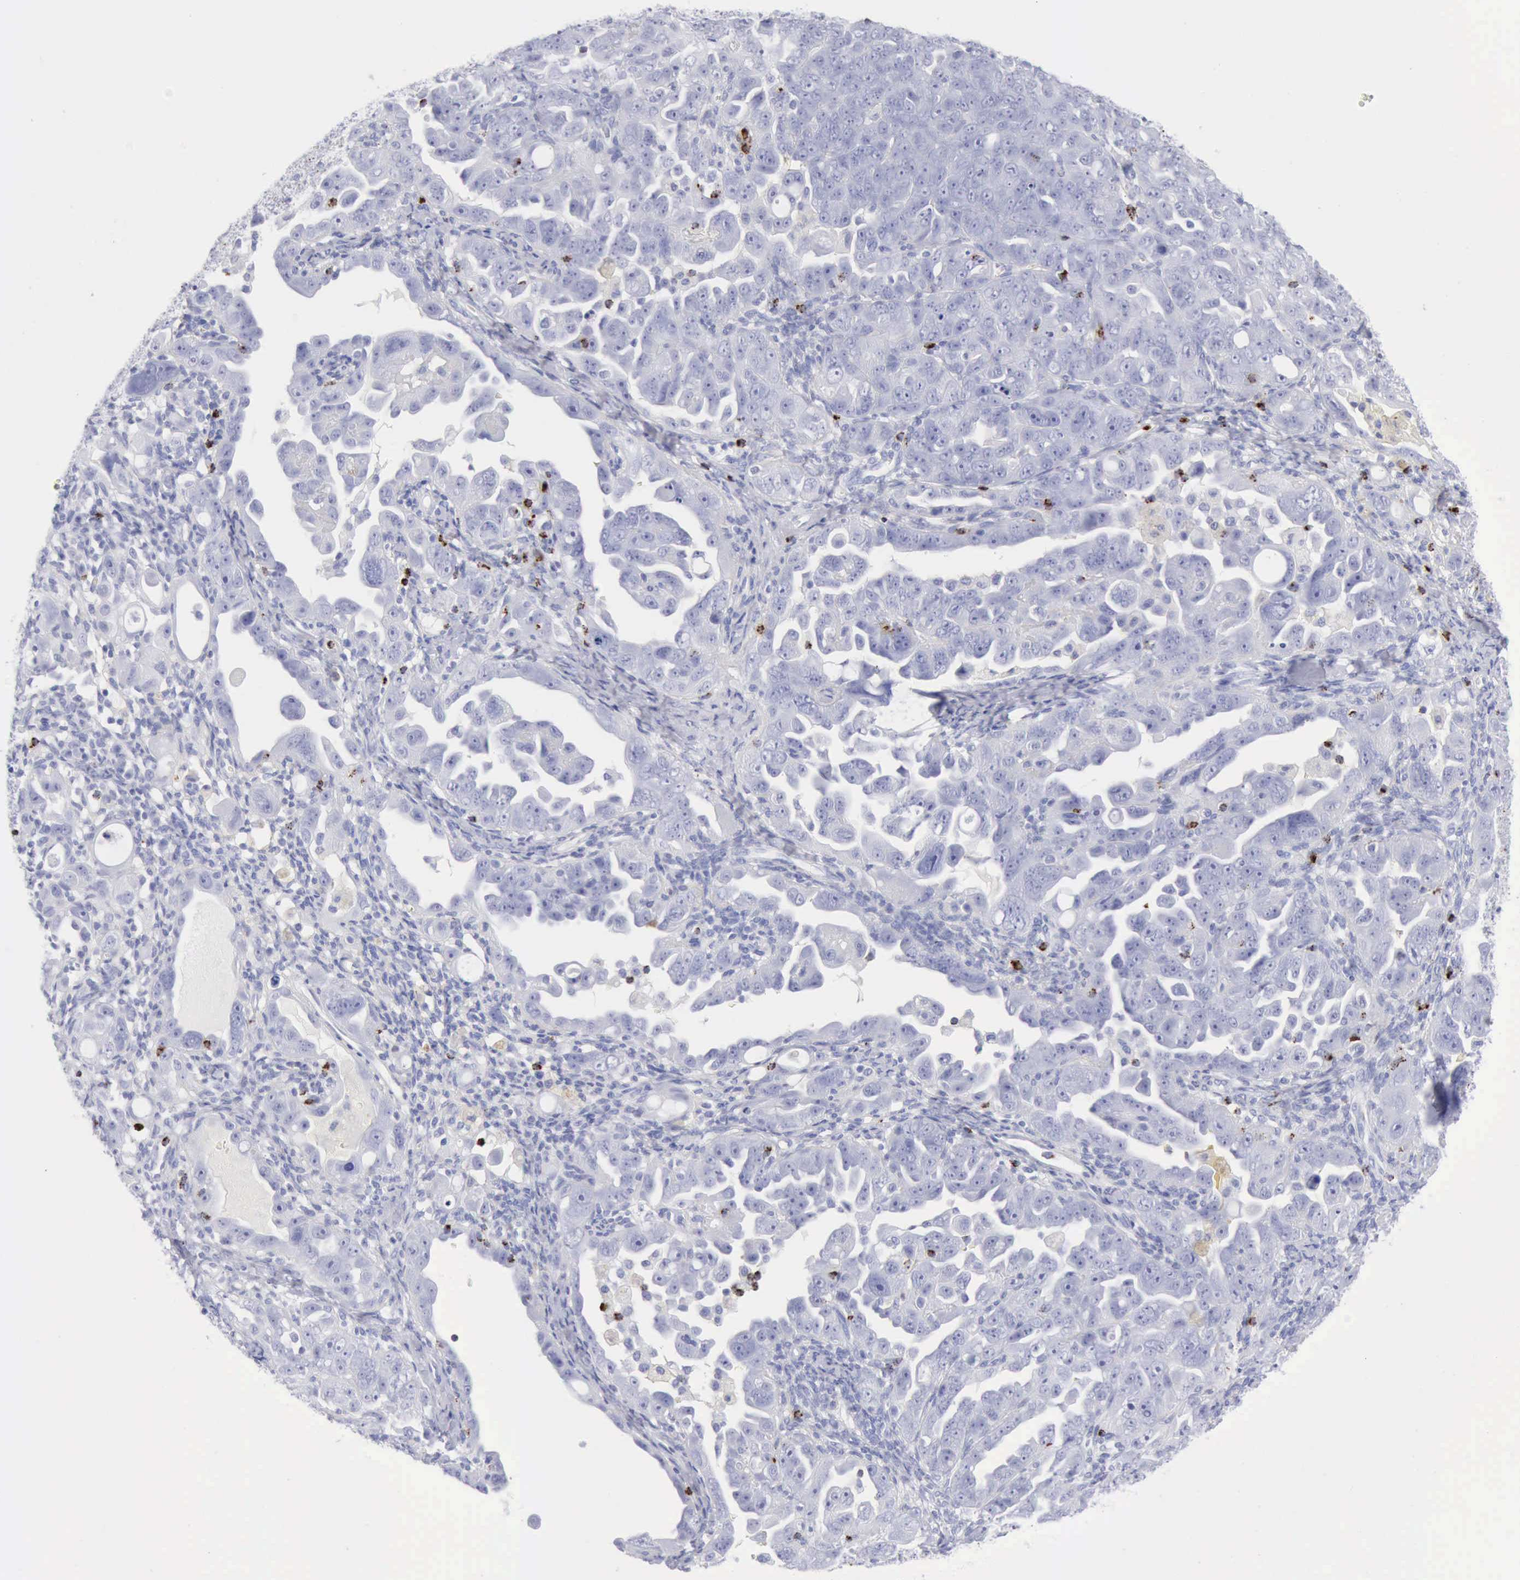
{"staining": {"intensity": "negative", "quantity": "none", "location": "none"}, "tissue": "ovarian cancer", "cell_type": "Tumor cells", "image_type": "cancer", "snomed": [{"axis": "morphology", "description": "Cystadenocarcinoma, serous, NOS"}, {"axis": "topography", "description": "Ovary"}], "caption": "An image of human ovarian serous cystadenocarcinoma is negative for staining in tumor cells.", "gene": "GZMB", "patient": {"sex": "female", "age": 66}}